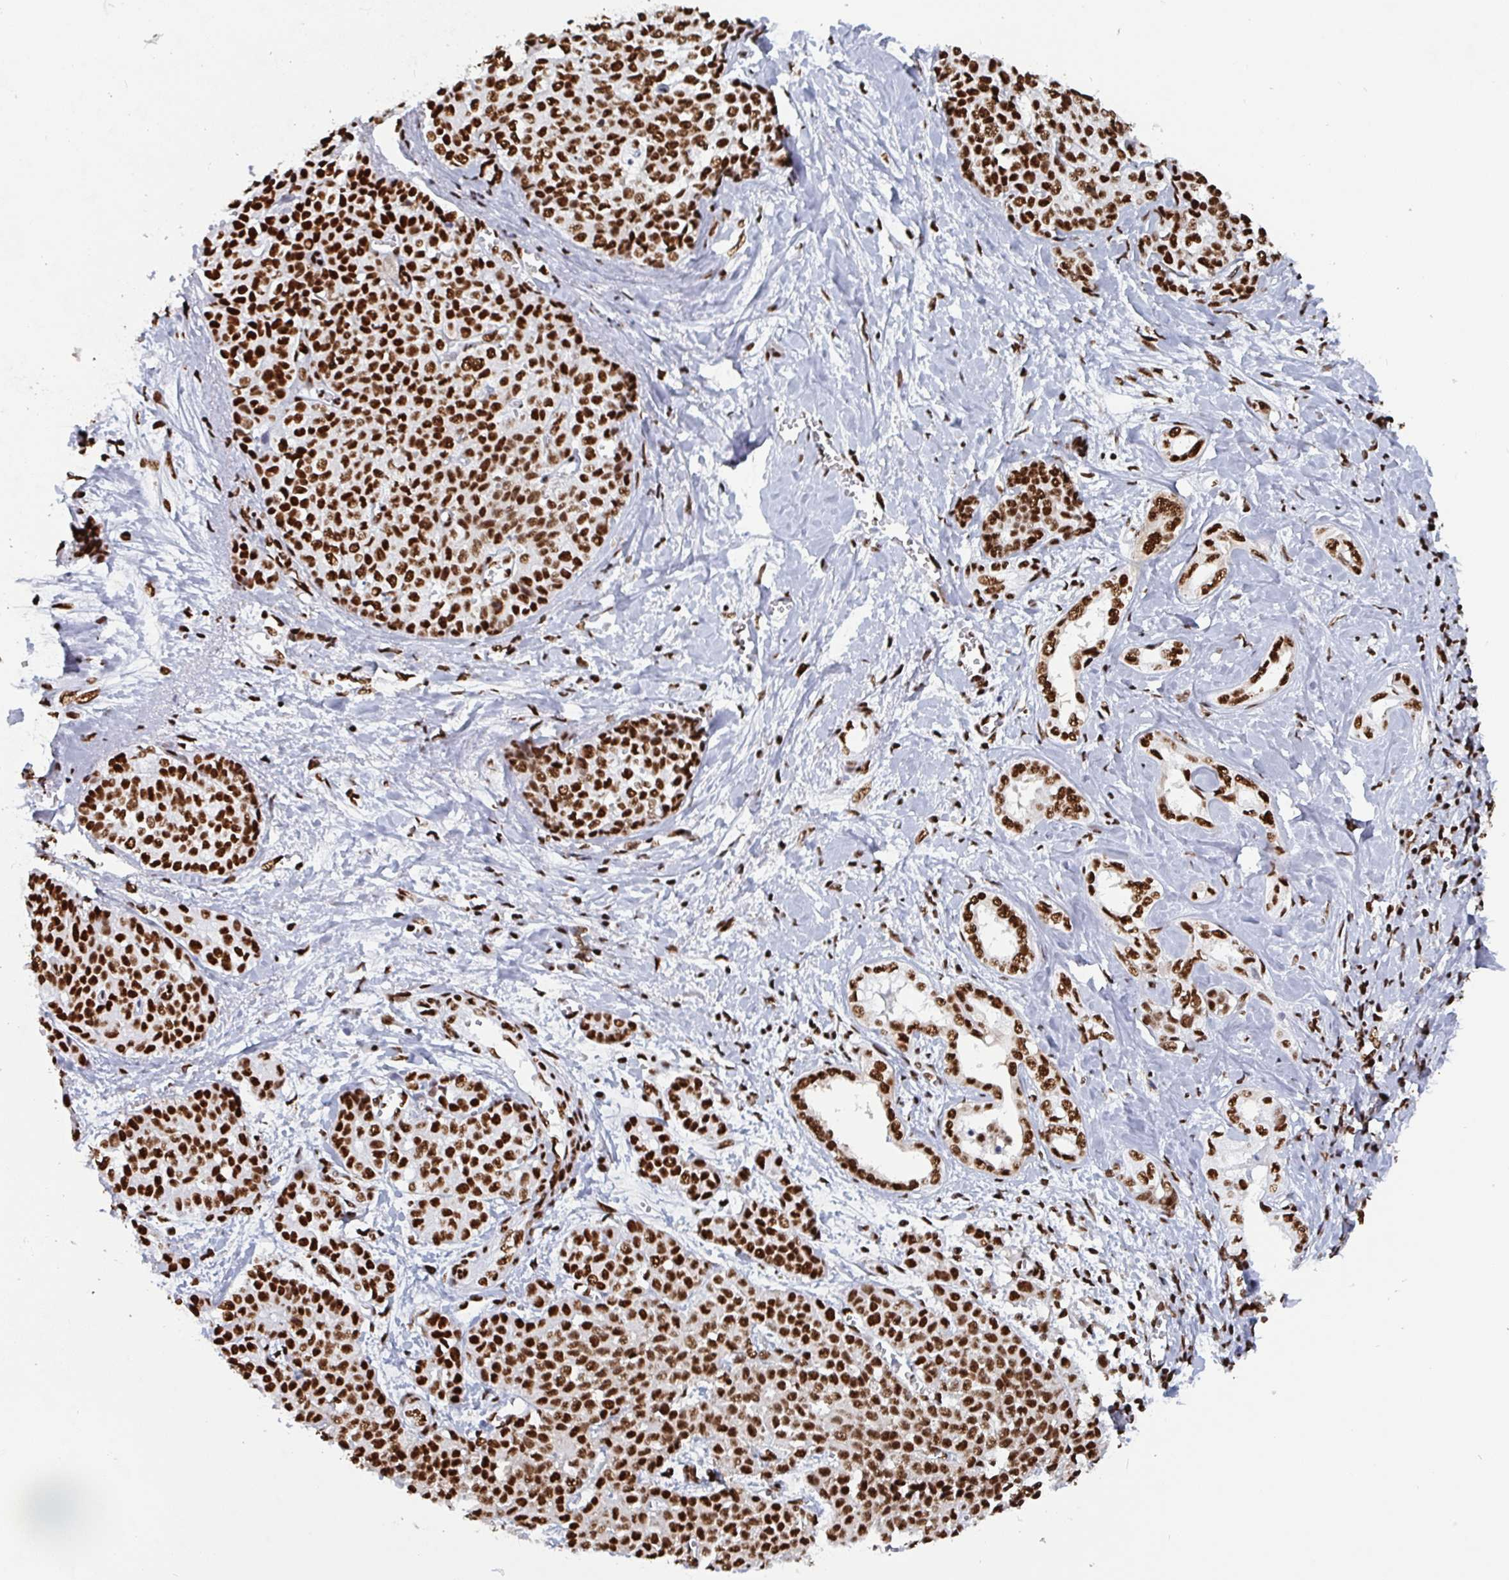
{"staining": {"intensity": "strong", "quantity": ">75%", "location": "nuclear"}, "tissue": "liver cancer", "cell_type": "Tumor cells", "image_type": "cancer", "snomed": [{"axis": "morphology", "description": "Cholangiocarcinoma"}, {"axis": "topography", "description": "Liver"}], "caption": "This histopathology image displays immunohistochemistry staining of human liver cancer (cholangiocarcinoma), with high strong nuclear staining in approximately >75% of tumor cells.", "gene": "GAR1", "patient": {"sex": "female", "age": 77}}